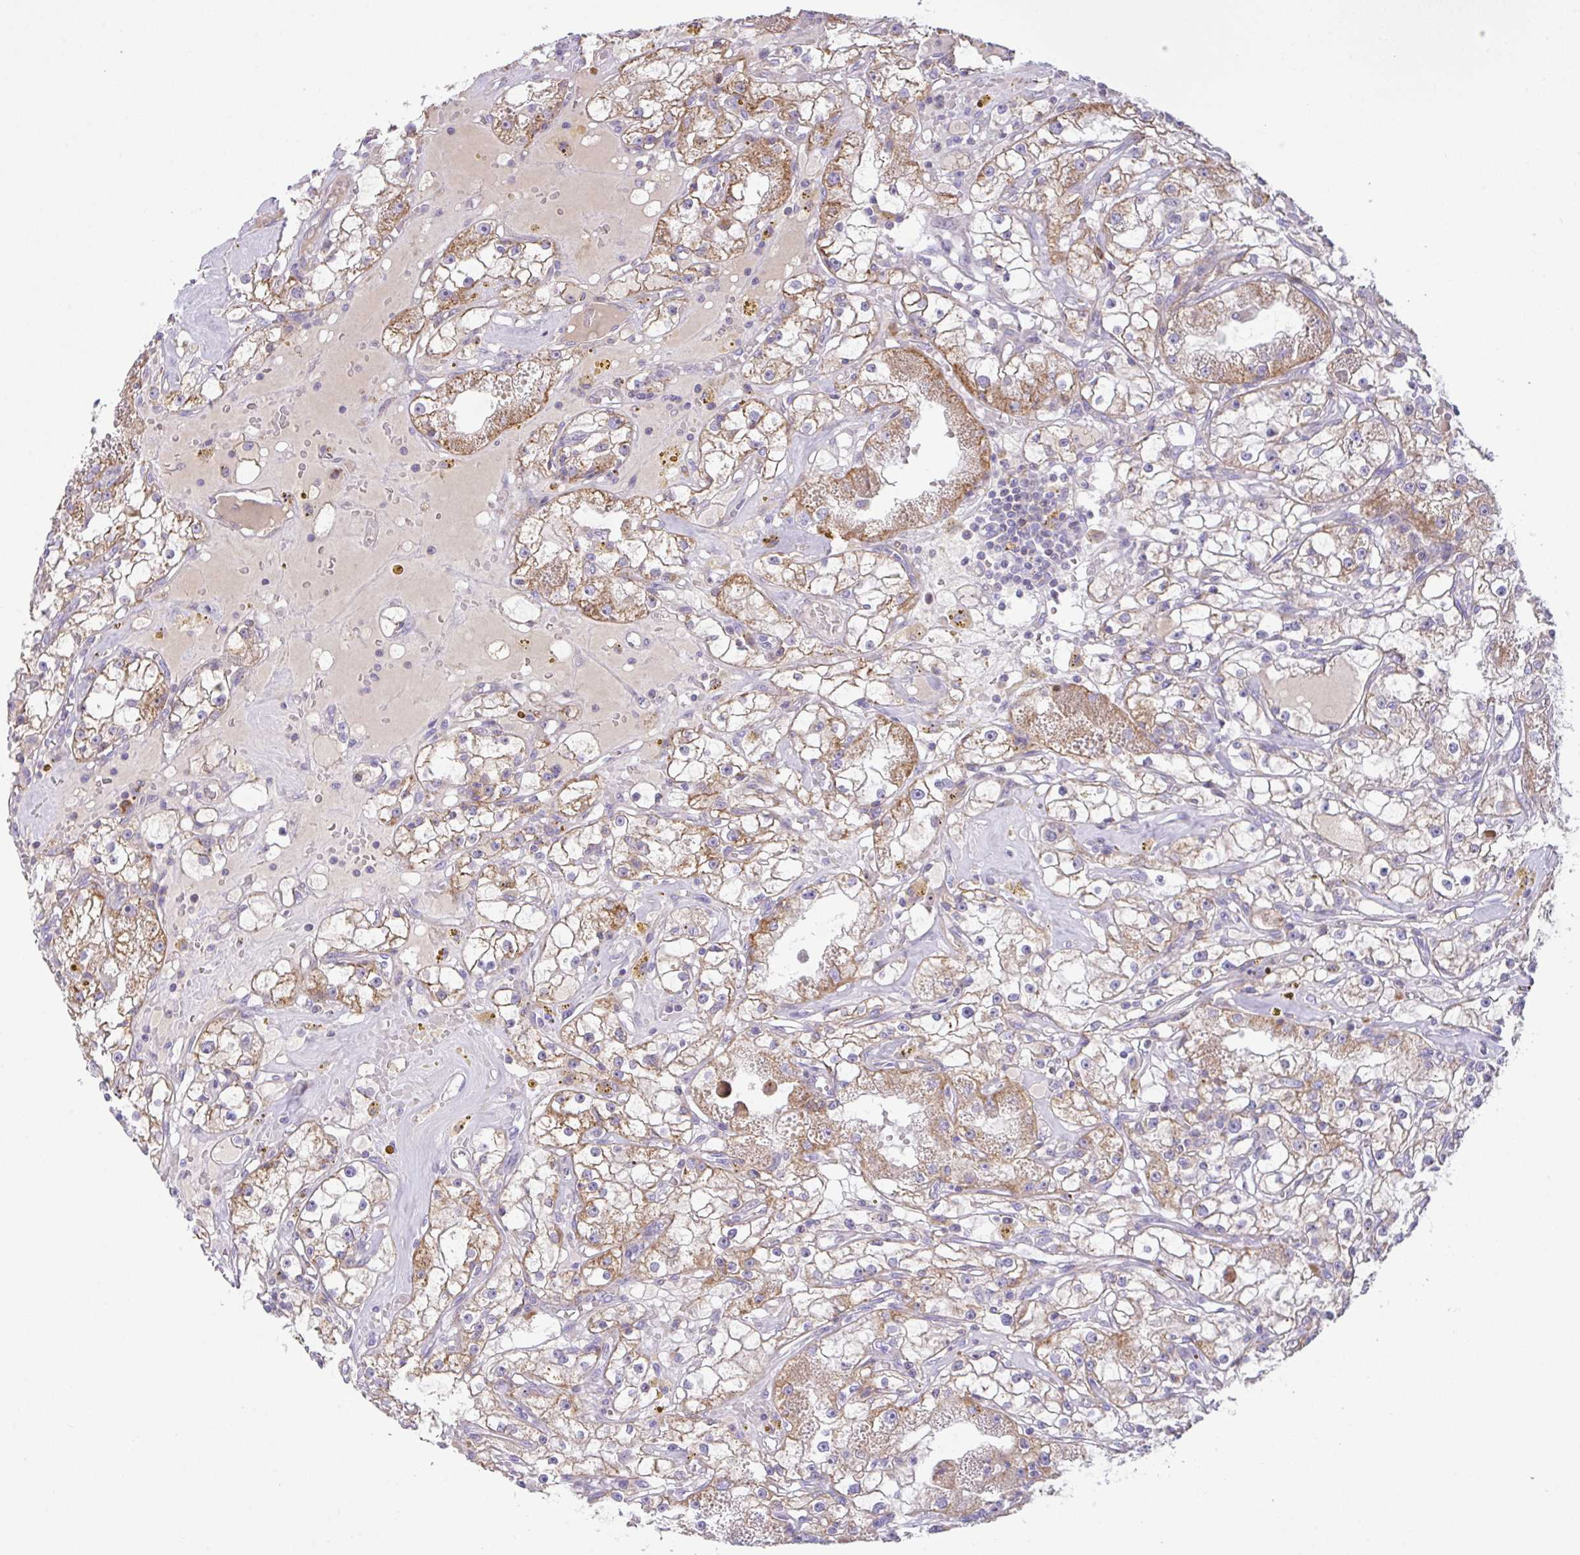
{"staining": {"intensity": "moderate", "quantity": ">75%", "location": "cytoplasmic/membranous"}, "tissue": "renal cancer", "cell_type": "Tumor cells", "image_type": "cancer", "snomed": [{"axis": "morphology", "description": "Adenocarcinoma, NOS"}, {"axis": "topography", "description": "Kidney"}], "caption": "Renal cancer was stained to show a protein in brown. There is medium levels of moderate cytoplasmic/membranous staining in about >75% of tumor cells.", "gene": "CHDH", "patient": {"sex": "male", "age": 56}}